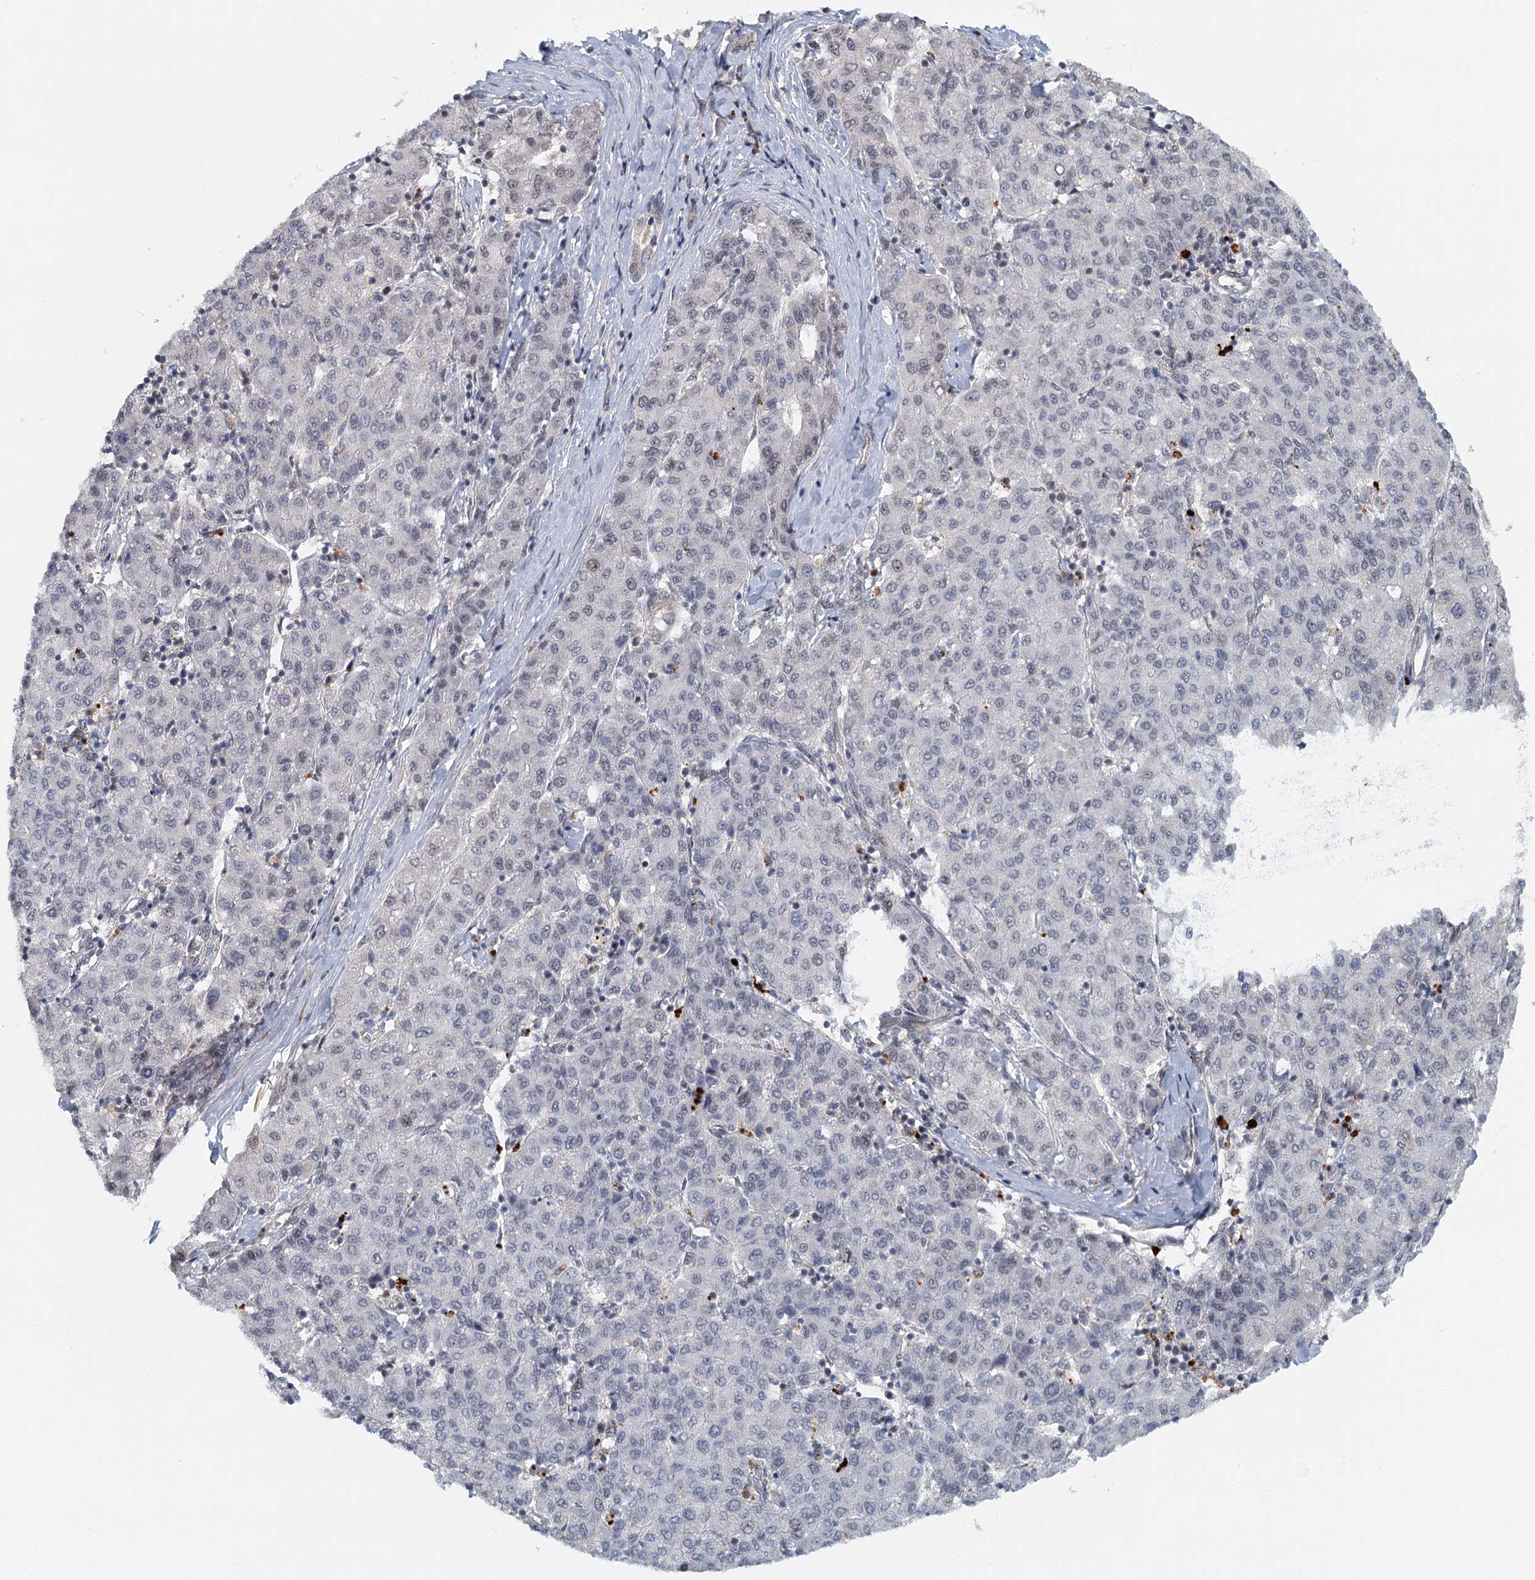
{"staining": {"intensity": "negative", "quantity": "none", "location": "none"}, "tissue": "liver cancer", "cell_type": "Tumor cells", "image_type": "cancer", "snomed": [{"axis": "morphology", "description": "Carcinoma, Hepatocellular, NOS"}, {"axis": "topography", "description": "Liver"}], "caption": "Micrograph shows no significant protein positivity in tumor cells of liver cancer. (Stains: DAB (3,3'-diaminobenzidine) IHC with hematoxylin counter stain, Microscopy: brightfield microscopy at high magnification).", "gene": "TAS2R42", "patient": {"sex": "male", "age": 65}}